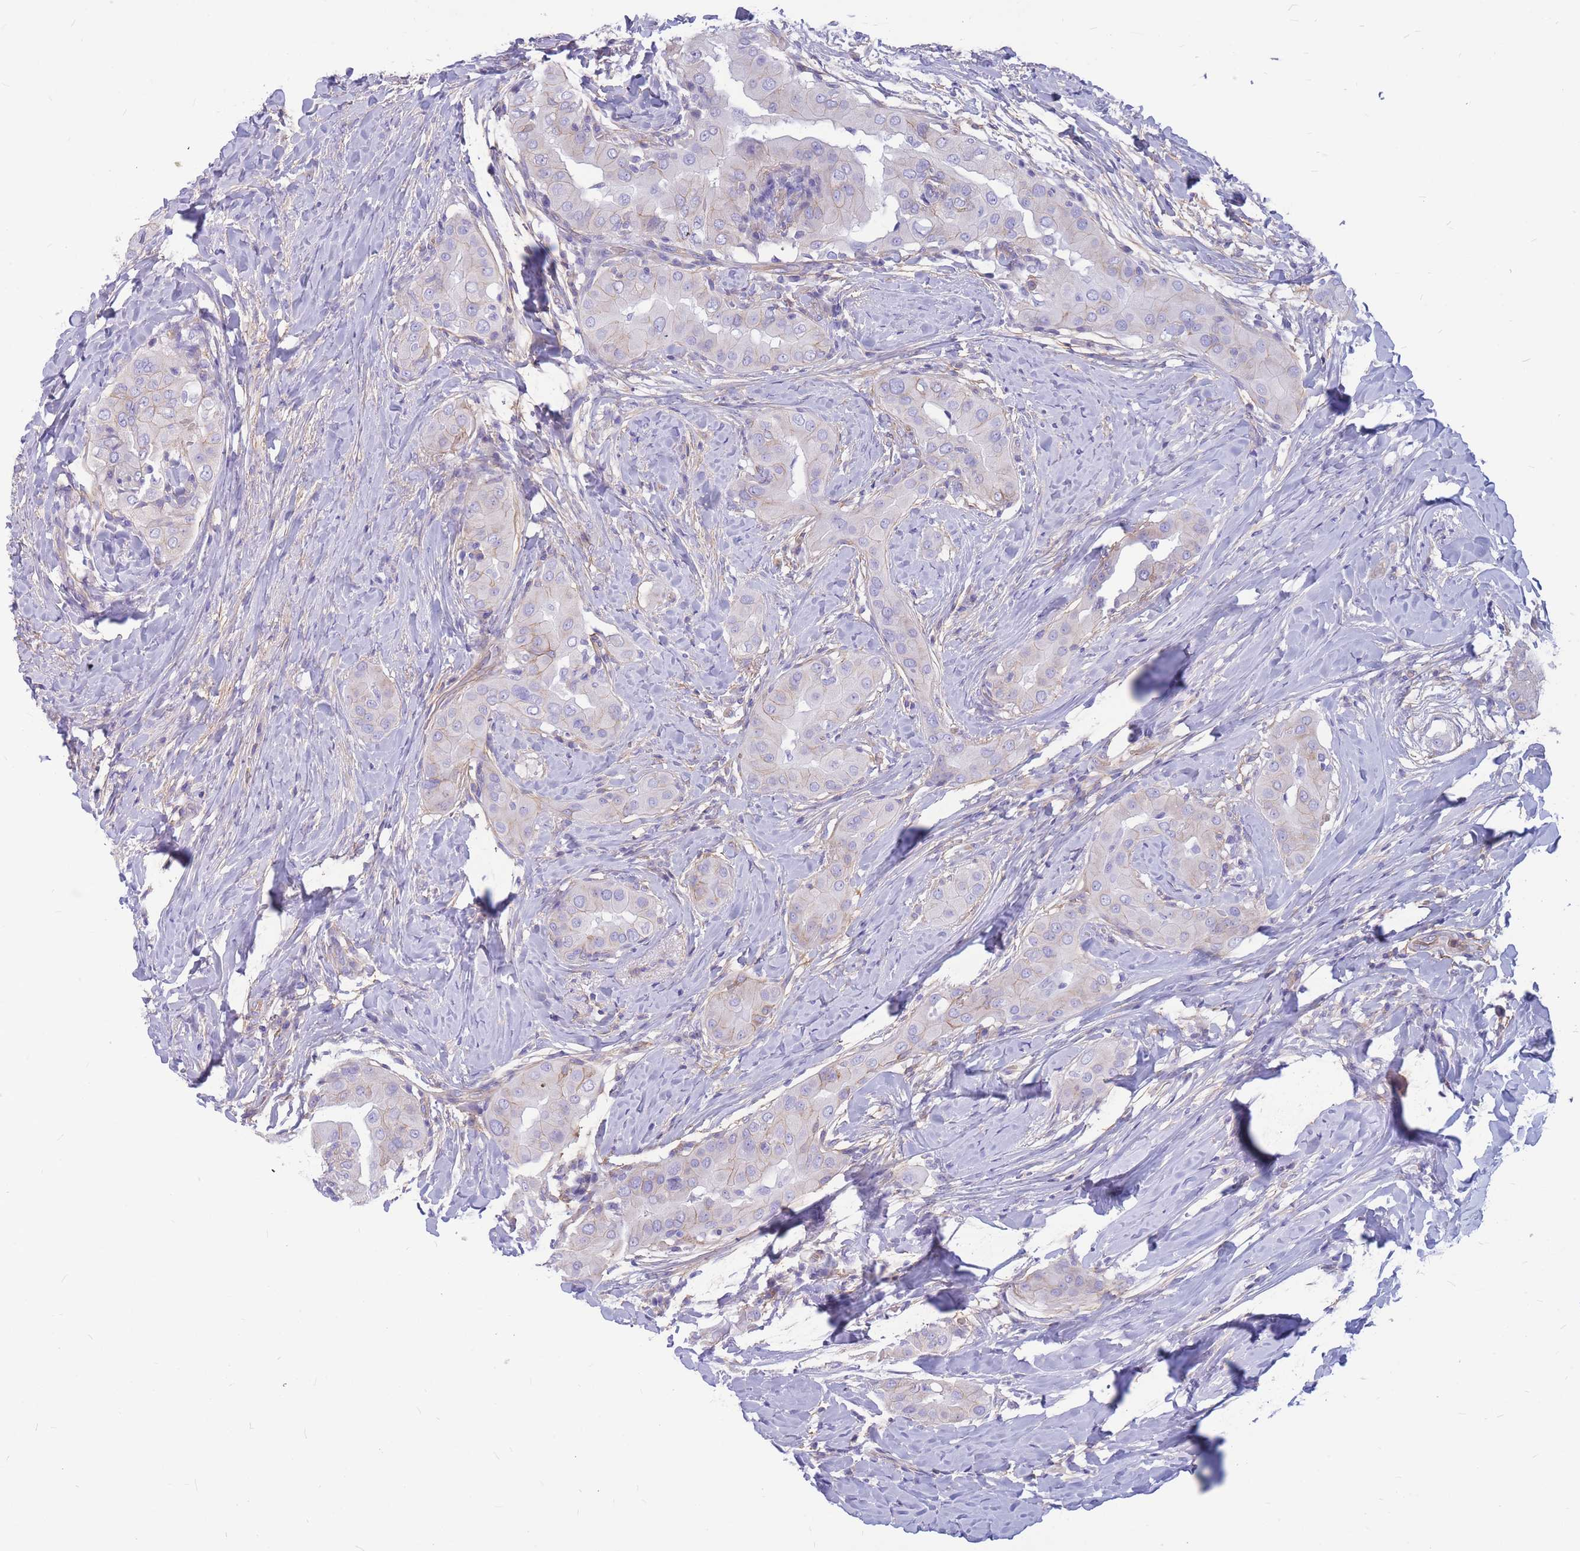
{"staining": {"intensity": "negative", "quantity": "none", "location": "none"}, "tissue": "thyroid cancer", "cell_type": "Tumor cells", "image_type": "cancer", "snomed": [{"axis": "morphology", "description": "Papillary adenocarcinoma, NOS"}, {"axis": "topography", "description": "Thyroid gland"}], "caption": "Image shows no significant protein positivity in tumor cells of thyroid papillary adenocarcinoma.", "gene": "ADD2", "patient": {"sex": "male", "age": 33}}